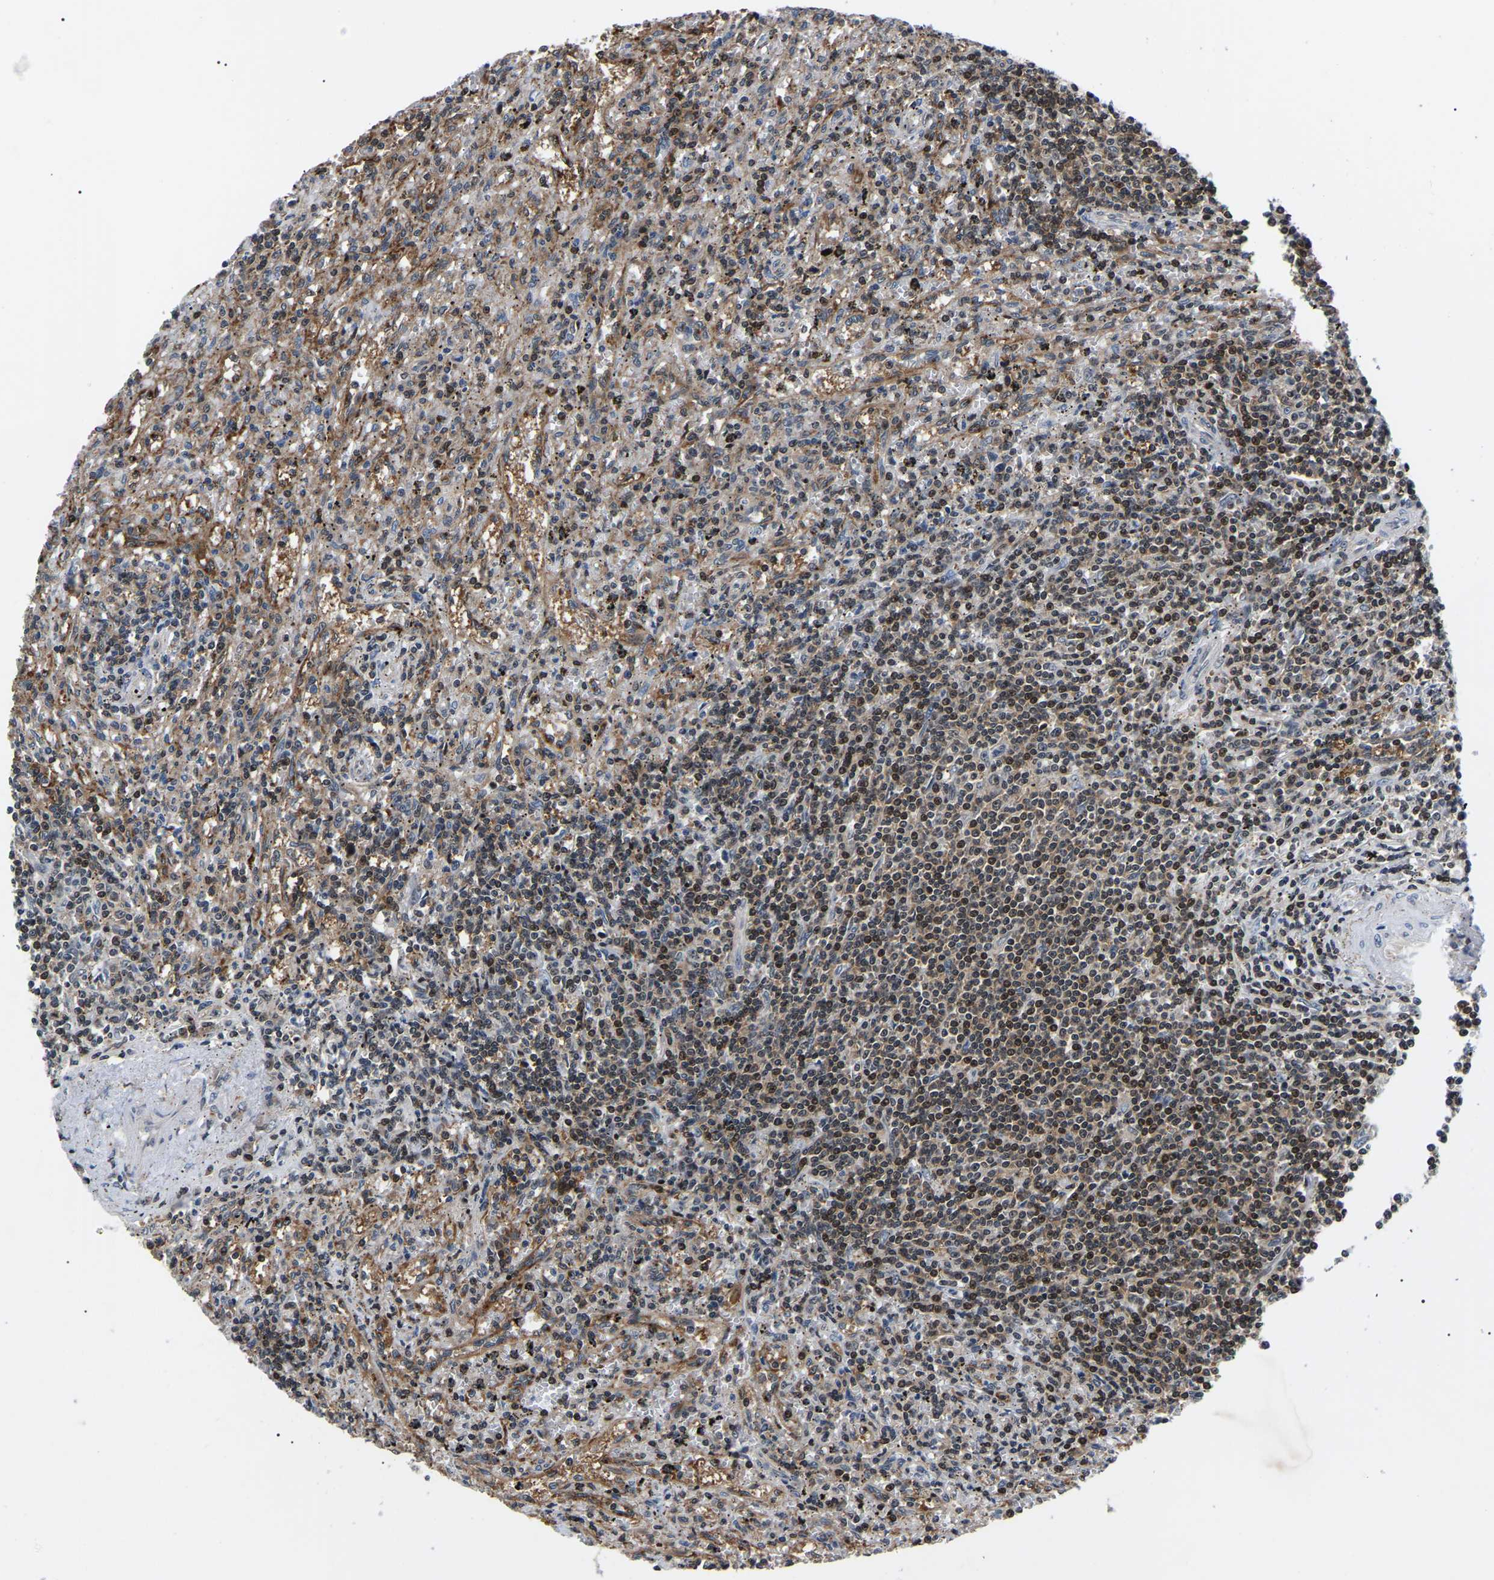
{"staining": {"intensity": "strong", "quantity": "25%-75%", "location": "nuclear"}, "tissue": "lymphoma", "cell_type": "Tumor cells", "image_type": "cancer", "snomed": [{"axis": "morphology", "description": "Malignant lymphoma, non-Hodgkin's type, Low grade"}, {"axis": "topography", "description": "Spleen"}], "caption": "There is high levels of strong nuclear positivity in tumor cells of malignant lymphoma, non-Hodgkin's type (low-grade), as demonstrated by immunohistochemical staining (brown color).", "gene": "RRP1B", "patient": {"sex": "male", "age": 76}}